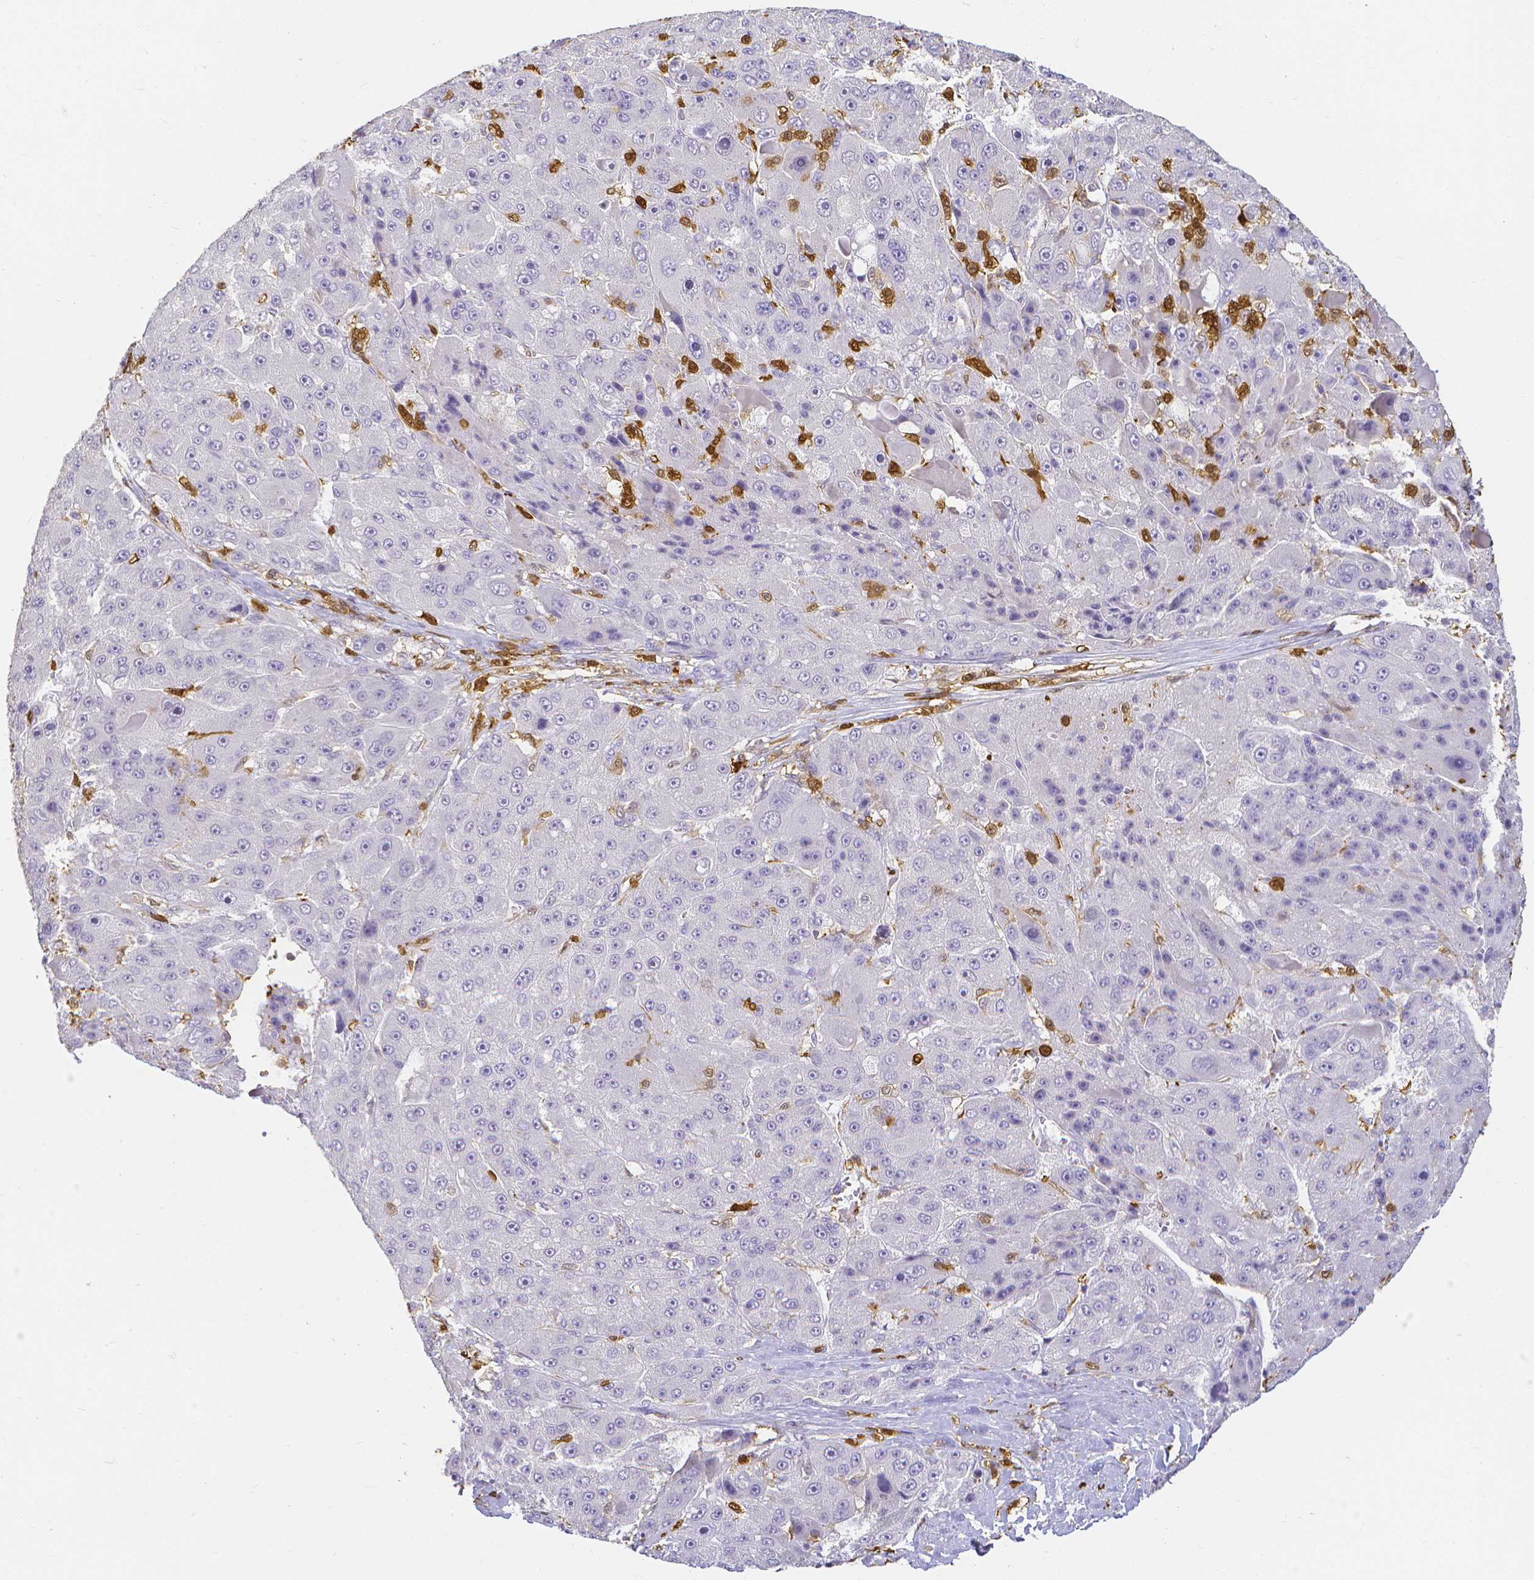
{"staining": {"intensity": "negative", "quantity": "none", "location": "none"}, "tissue": "liver cancer", "cell_type": "Tumor cells", "image_type": "cancer", "snomed": [{"axis": "morphology", "description": "Carcinoma, Hepatocellular, NOS"}, {"axis": "topography", "description": "Liver"}], "caption": "IHC photomicrograph of neoplastic tissue: hepatocellular carcinoma (liver) stained with DAB (3,3'-diaminobenzidine) demonstrates no significant protein expression in tumor cells.", "gene": "COTL1", "patient": {"sex": "male", "age": 76}}